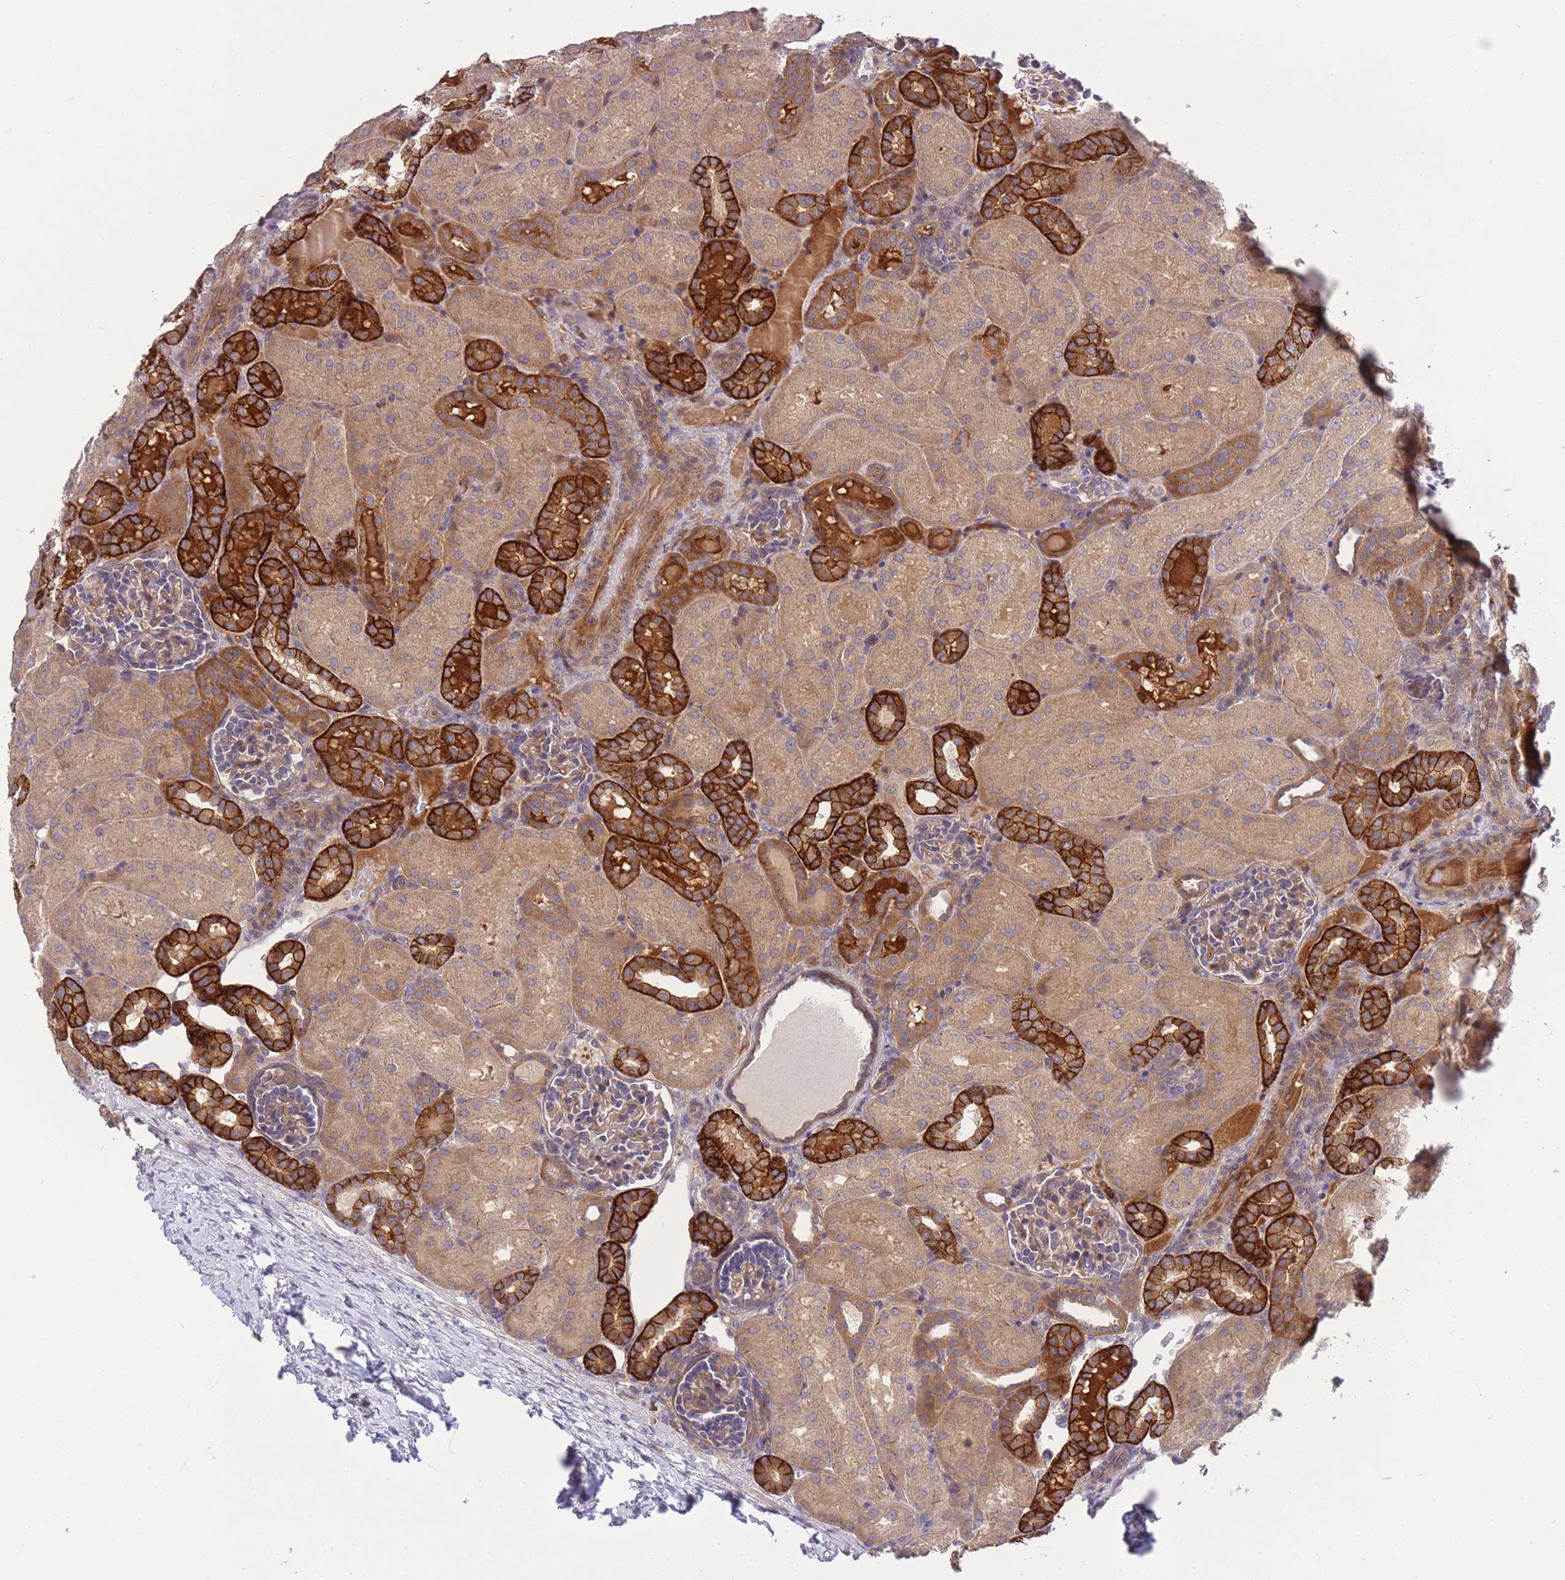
{"staining": {"intensity": "weak", "quantity": "25%-75%", "location": "cytoplasmic/membranous"}, "tissue": "kidney", "cell_type": "Cells in glomeruli", "image_type": "normal", "snomed": [{"axis": "morphology", "description": "Normal tissue, NOS"}, {"axis": "topography", "description": "Kidney"}], "caption": "Protein expression by immunohistochemistry (IHC) shows weak cytoplasmic/membranous positivity in approximately 25%-75% of cells in glomeruli in unremarkable kidney.", "gene": "PFDN6", "patient": {"sex": "male", "age": 1}}